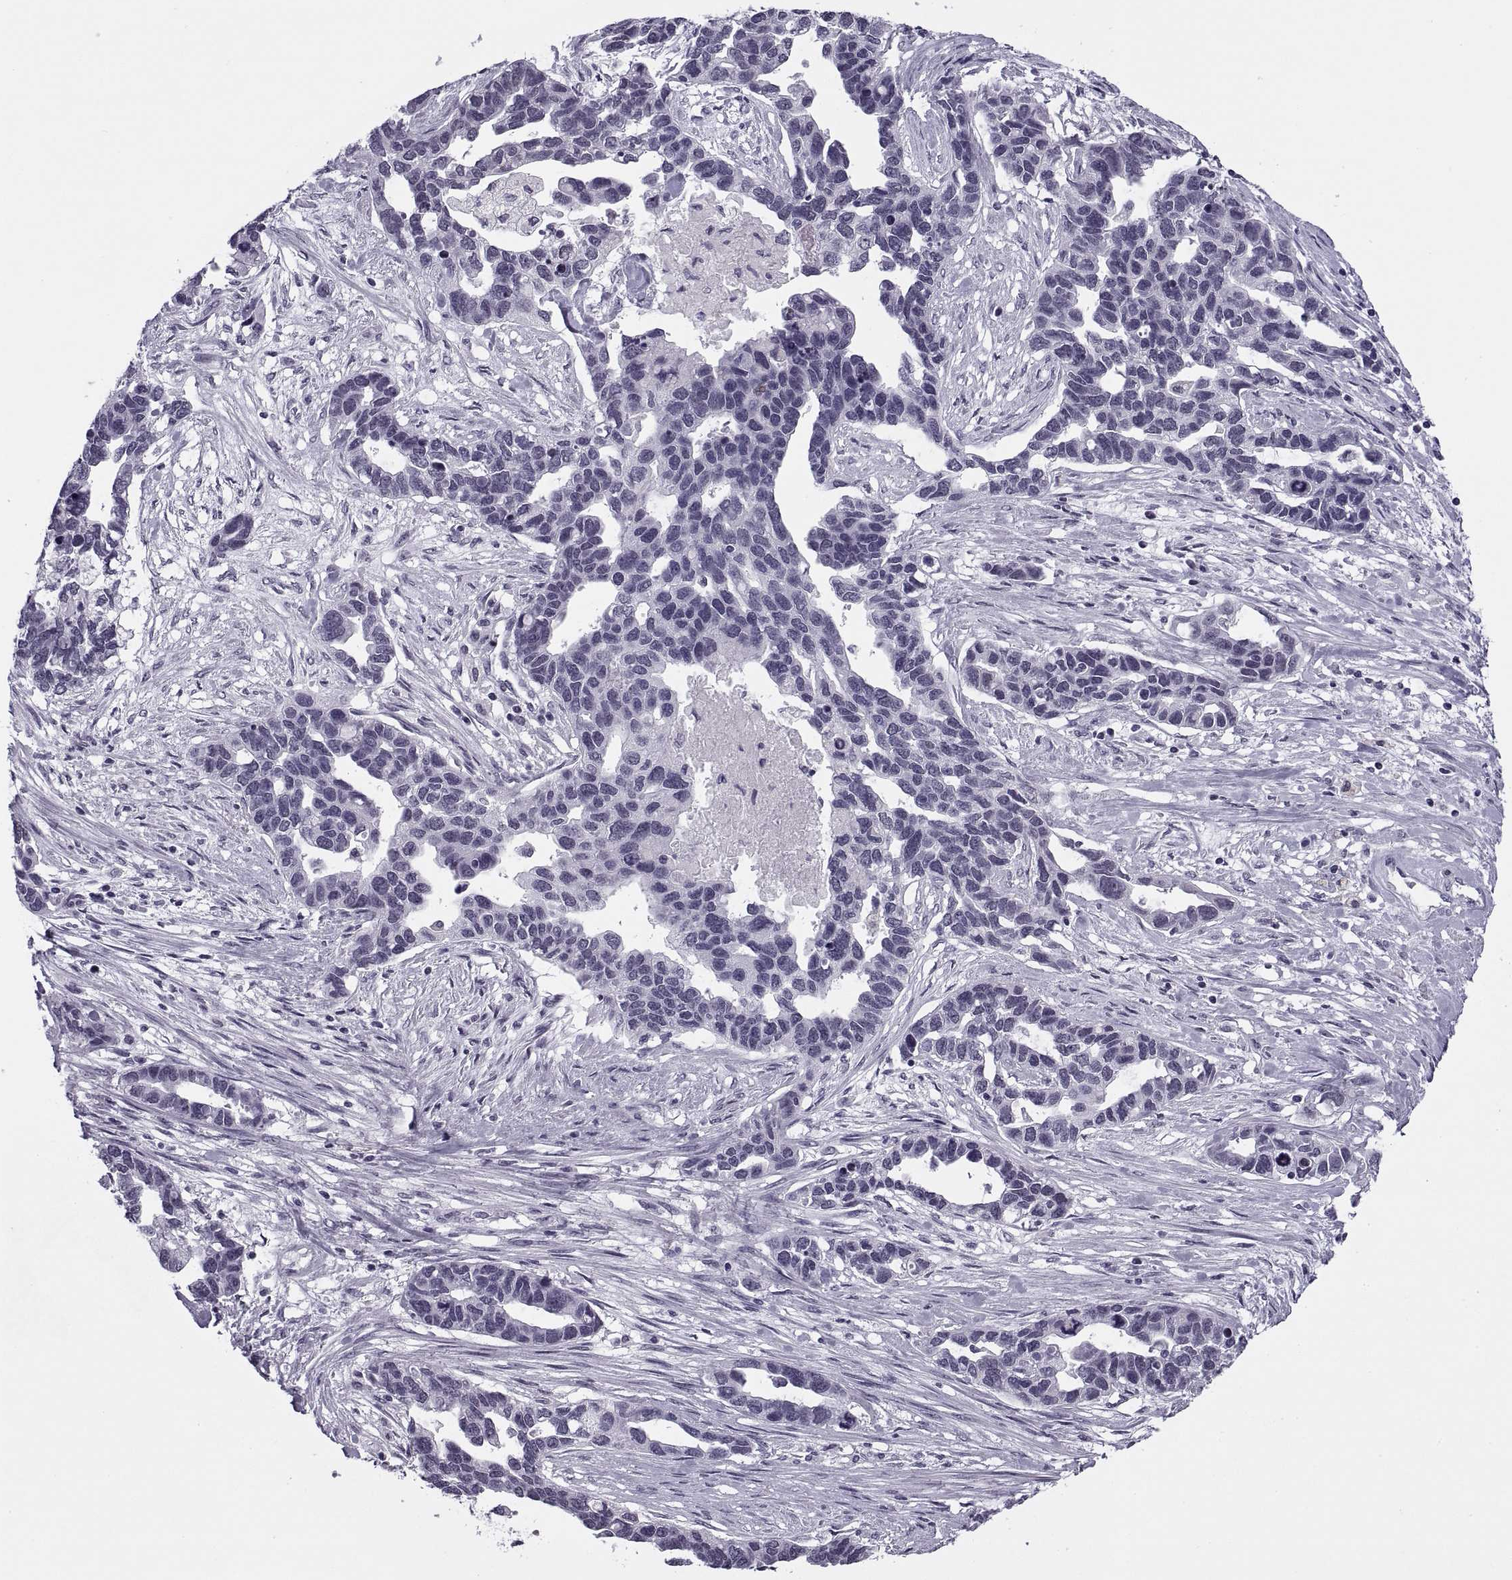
{"staining": {"intensity": "negative", "quantity": "none", "location": "none"}, "tissue": "ovarian cancer", "cell_type": "Tumor cells", "image_type": "cancer", "snomed": [{"axis": "morphology", "description": "Cystadenocarcinoma, serous, NOS"}, {"axis": "topography", "description": "Ovary"}], "caption": "This histopathology image is of ovarian cancer (serous cystadenocarcinoma) stained with IHC to label a protein in brown with the nuclei are counter-stained blue. There is no positivity in tumor cells. The staining is performed using DAB (3,3'-diaminobenzidine) brown chromogen with nuclei counter-stained in using hematoxylin.", "gene": "TBC1D3G", "patient": {"sex": "female", "age": 54}}